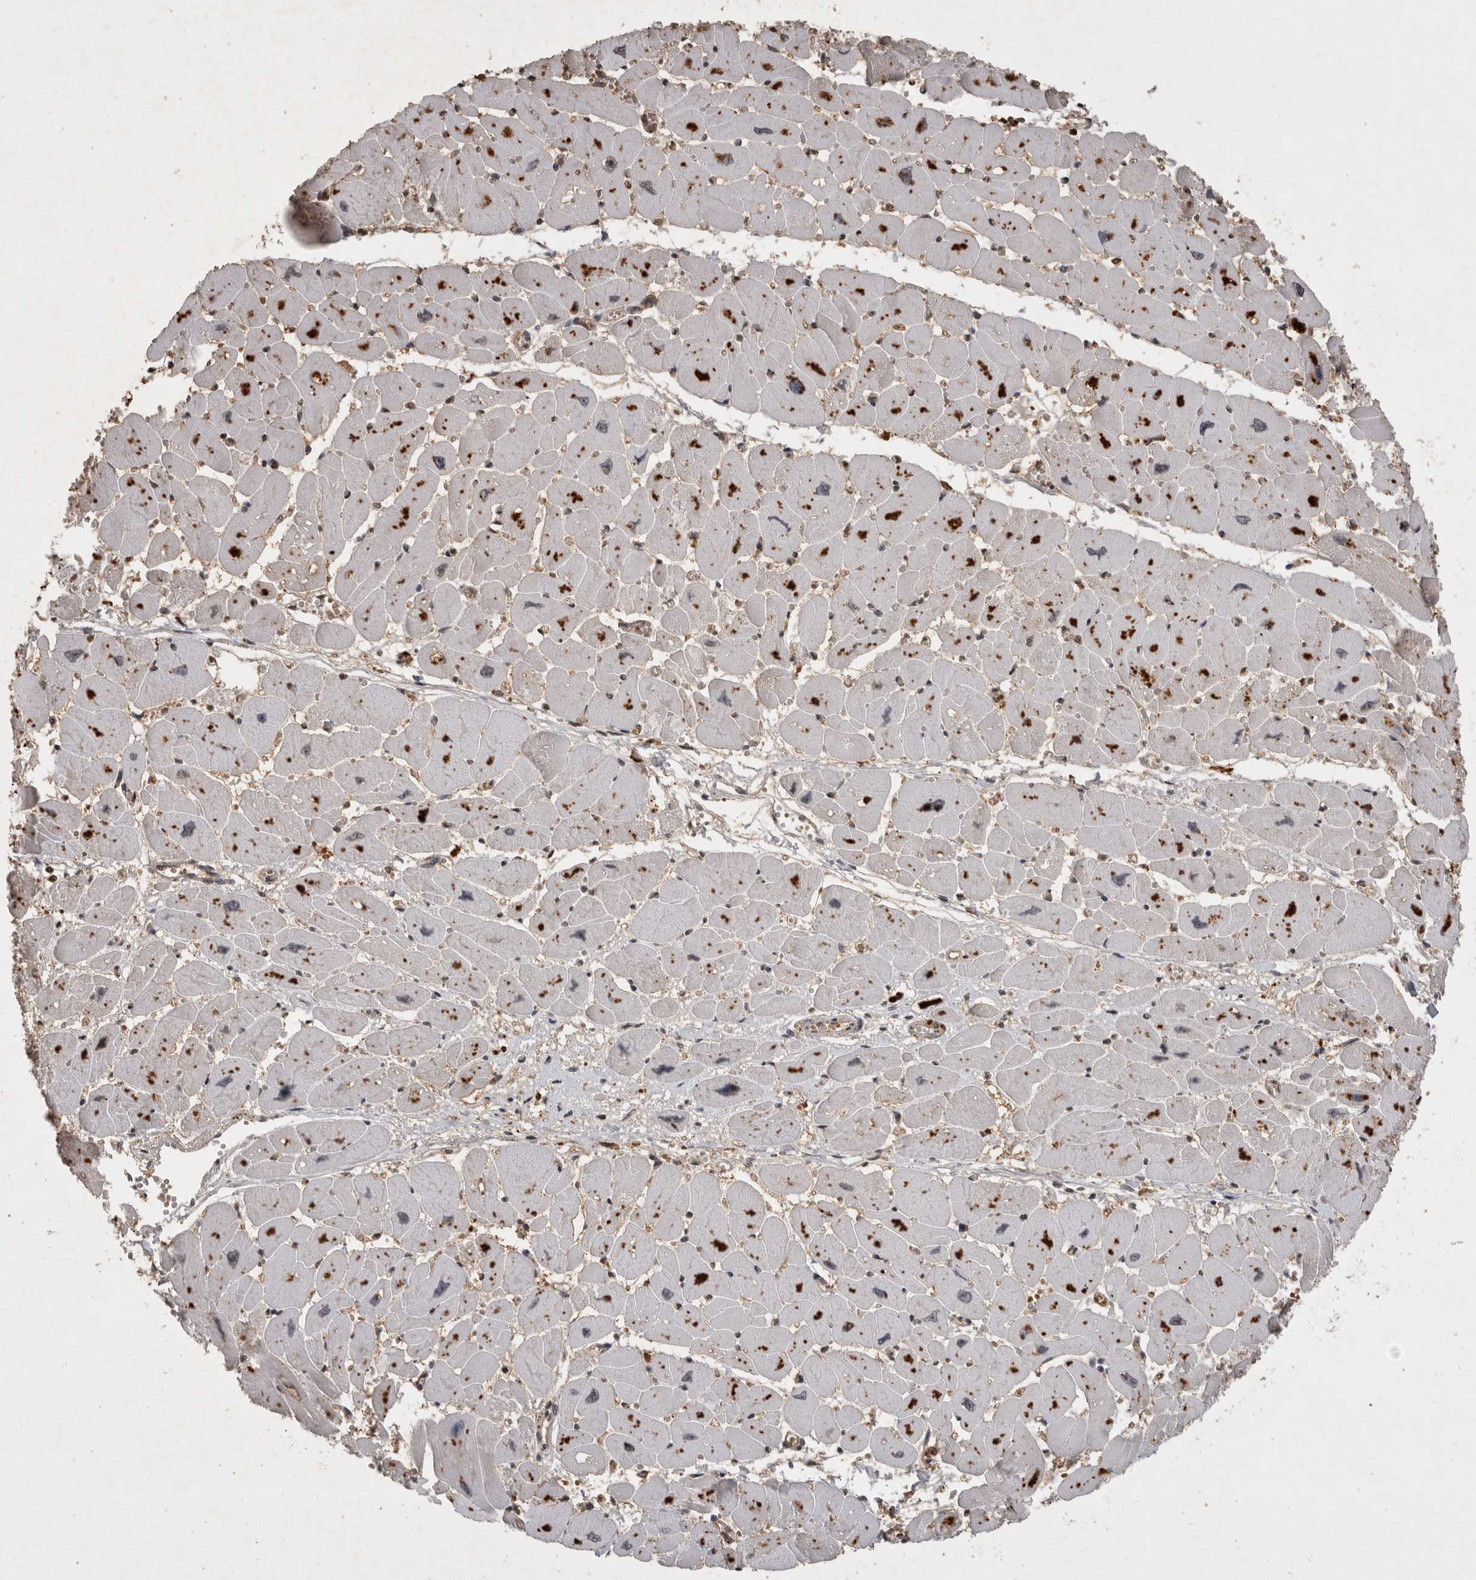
{"staining": {"intensity": "moderate", "quantity": "25%-75%", "location": "cytoplasmic/membranous"}, "tissue": "heart muscle", "cell_type": "Cardiomyocytes", "image_type": "normal", "snomed": [{"axis": "morphology", "description": "Normal tissue, NOS"}, {"axis": "topography", "description": "Heart"}], "caption": "Protein expression analysis of normal human heart muscle reveals moderate cytoplasmic/membranous expression in approximately 25%-75% of cardiomyocytes.", "gene": "HRK", "patient": {"sex": "female", "age": 54}}